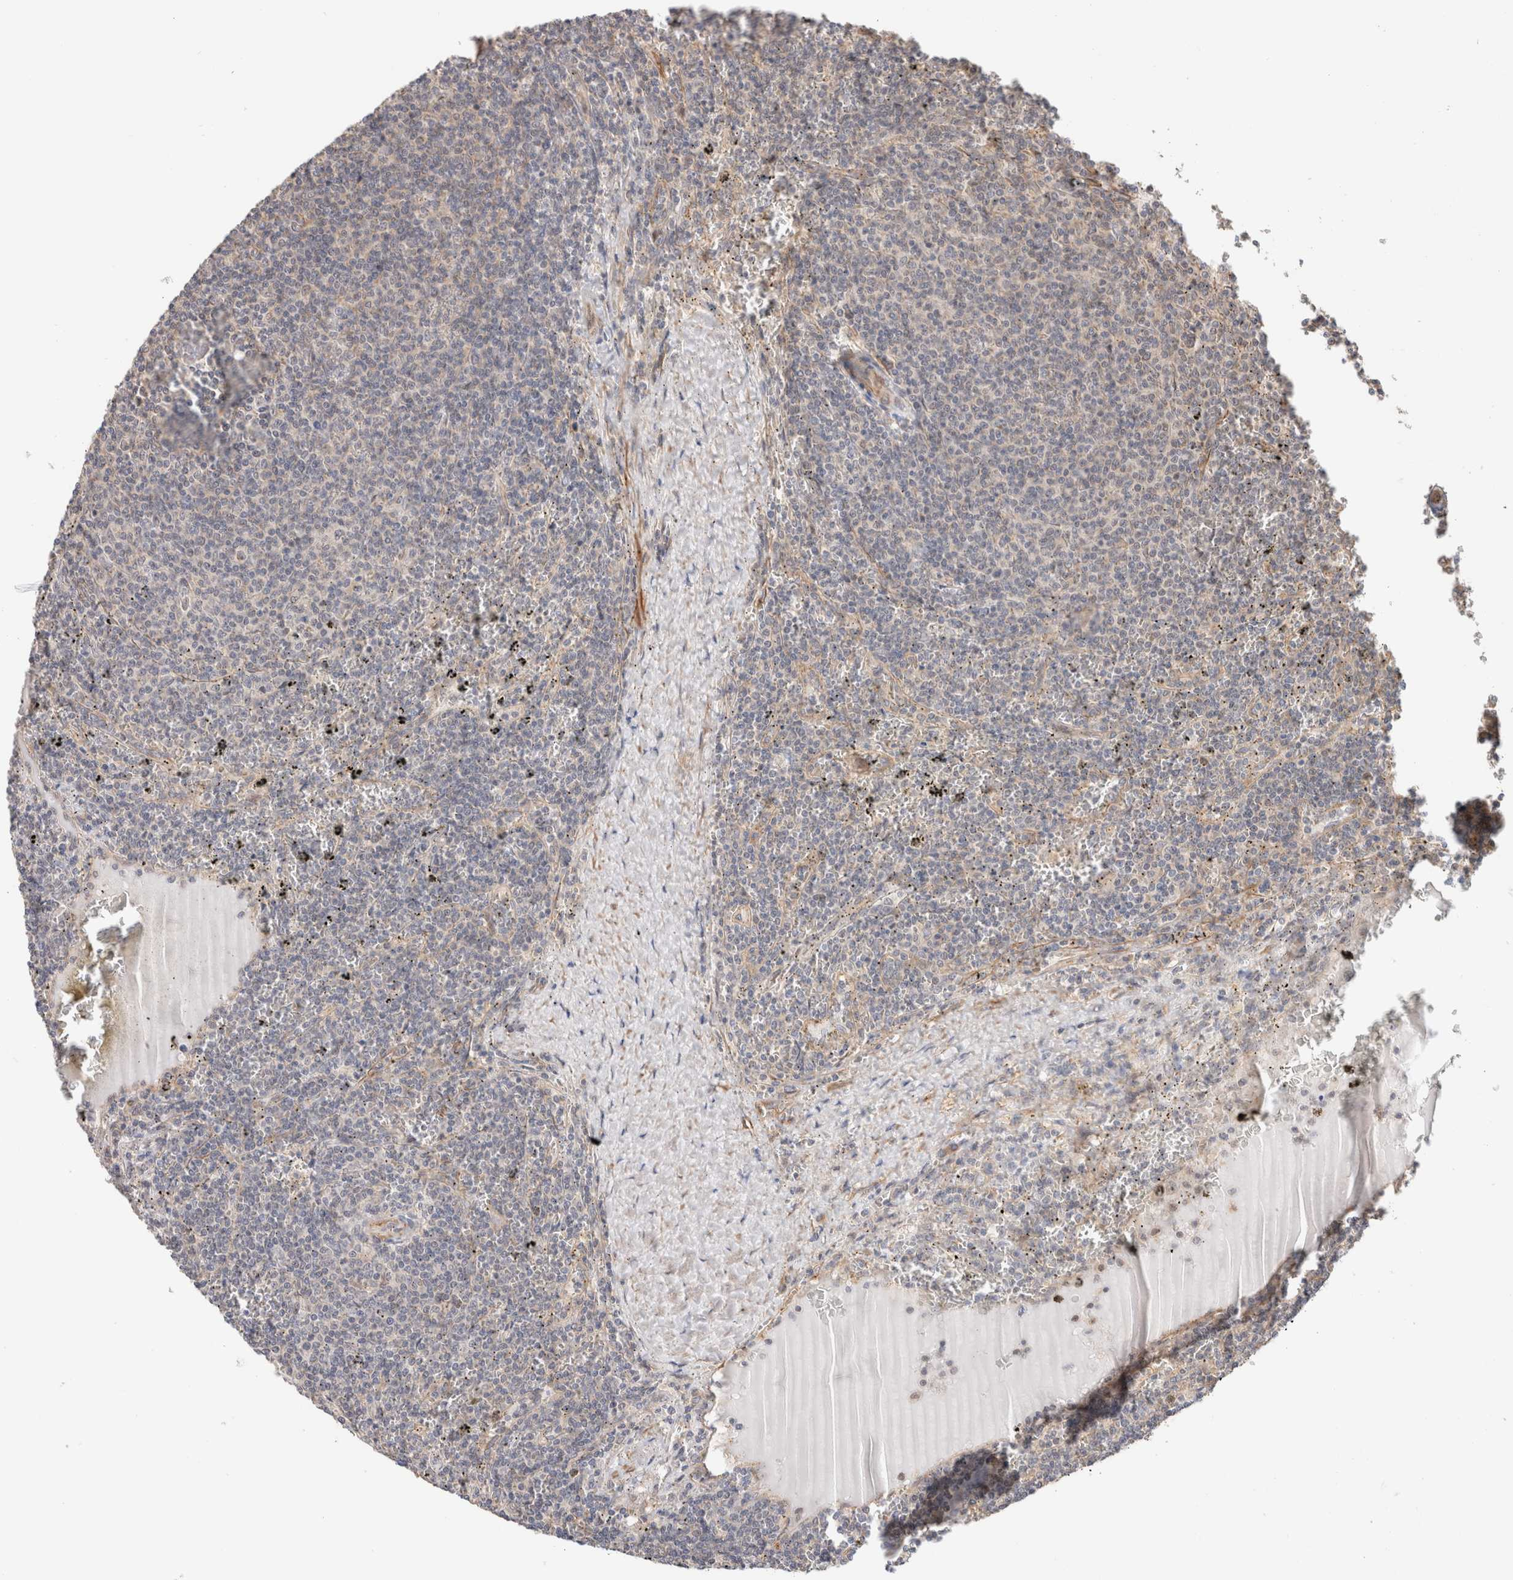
{"staining": {"intensity": "negative", "quantity": "none", "location": "none"}, "tissue": "lymphoma", "cell_type": "Tumor cells", "image_type": "cancer", "snomed": [{"axis": "morphology", "description": "Malignant lymphoma, non-Hodgkin's type, Low grade"}, {"axis": "topography", "description": "Spleen"}], "caption": "The histopathology image demonstrates no staining of tumor cells in lymphoma.", "gene": "ID3", "patient": {"sex": "female", "age": 50}}